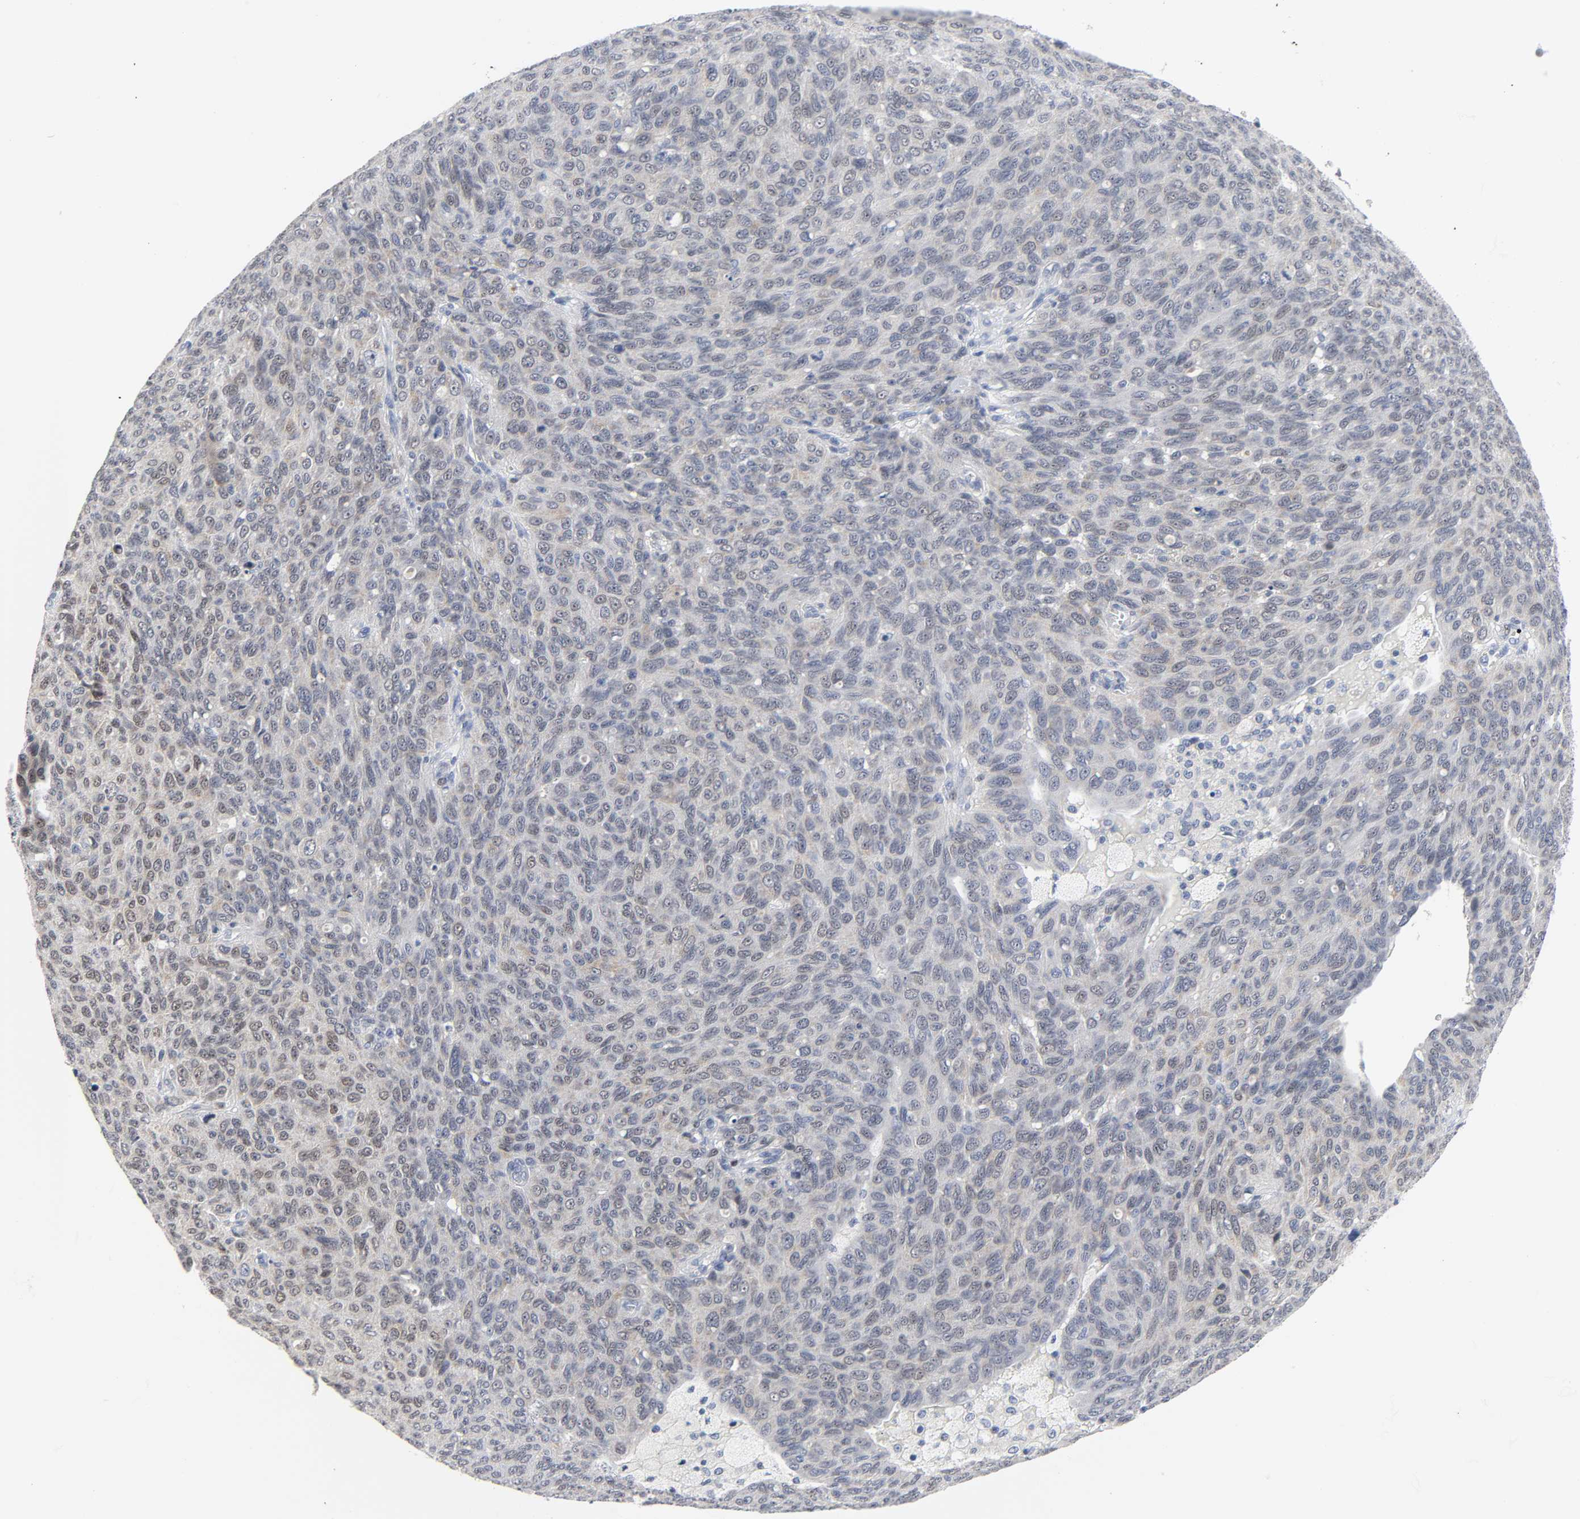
{"staining": {"intensity": "weak", "quantity": "25%-75%", "location": "nuclear"}, "tissue": "ovarian cancer", "cell_type": "Tumor cells", "image_type": "cancer", "snomed": [{"axis": "morphology", "description": "Carcinoma, endometroid"}, {"axis": "topography", "description": "Ovary"}], "caption": "IHC of human ovarian cancer shows low levels of weak nuclear positivity in about 25%-75% of tumor cells.", "gene": "WEE1", "patient": {"sex": "female", "age": 60}}